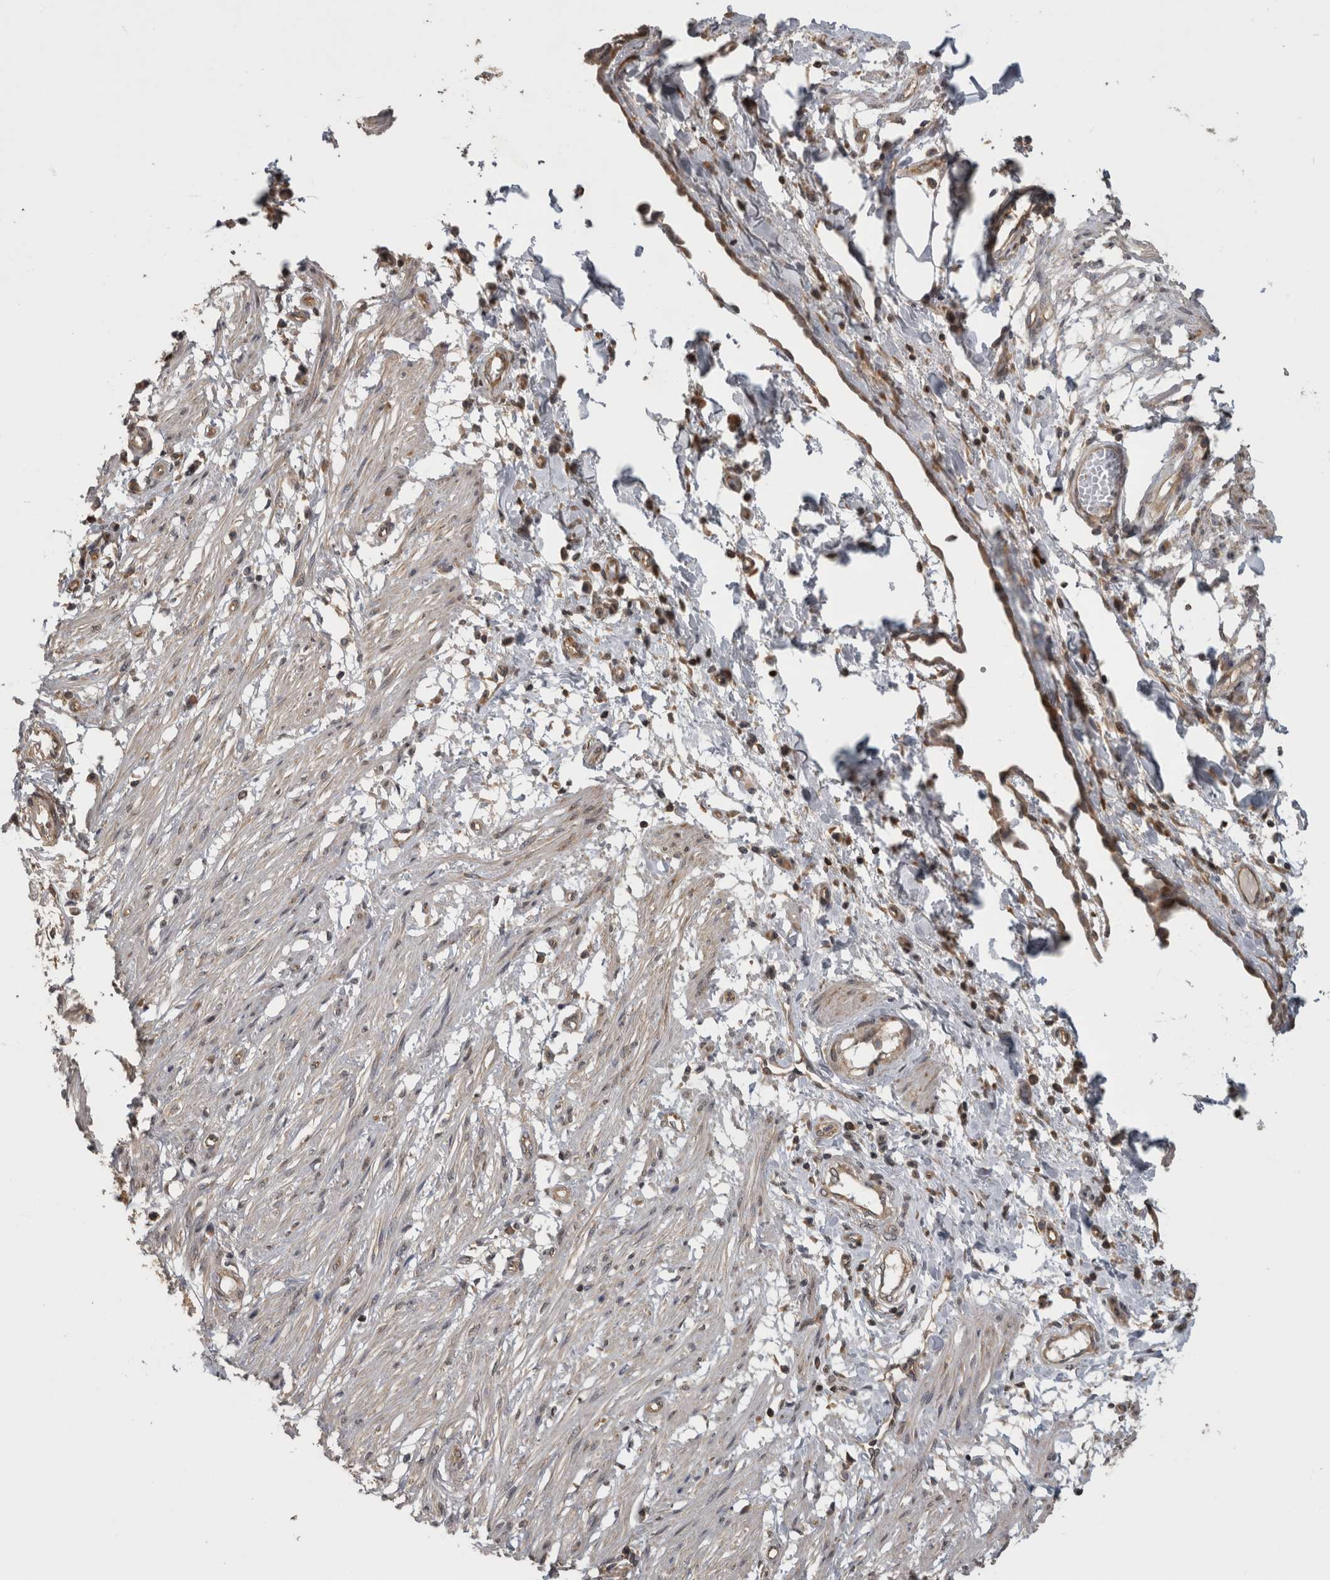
{"staining": {"intensity": "weak", "quantity": "<25%", "location": "cytoplasmic/membranous"}, "tissue": "smooth muscle", "cell_type": "Smooth muscle cells", "image_type": "normal", "snomed": [{"axis": "morphology", "description": "Normal tissue, NOS"}, {"axis": "morphology", "description": "Adenocarcinoma, NOS"}, {"axis": "topography", "description": "Smooth muscle"}, {"axis": "topography", "description": "Colon"}], "caption": "This micrograph is of normal smooth muscle stained with IHC to label a protein in brown with the nuclei are counter-stained blue. There is no staining in smooth muscle cells. Brightfield microscopy of IHC stained with DAB (brown) and hematoxylin (blue), captured at high magnification.", "gene": "ATXN2", "patient": {"sex": "male", "age": 14}}